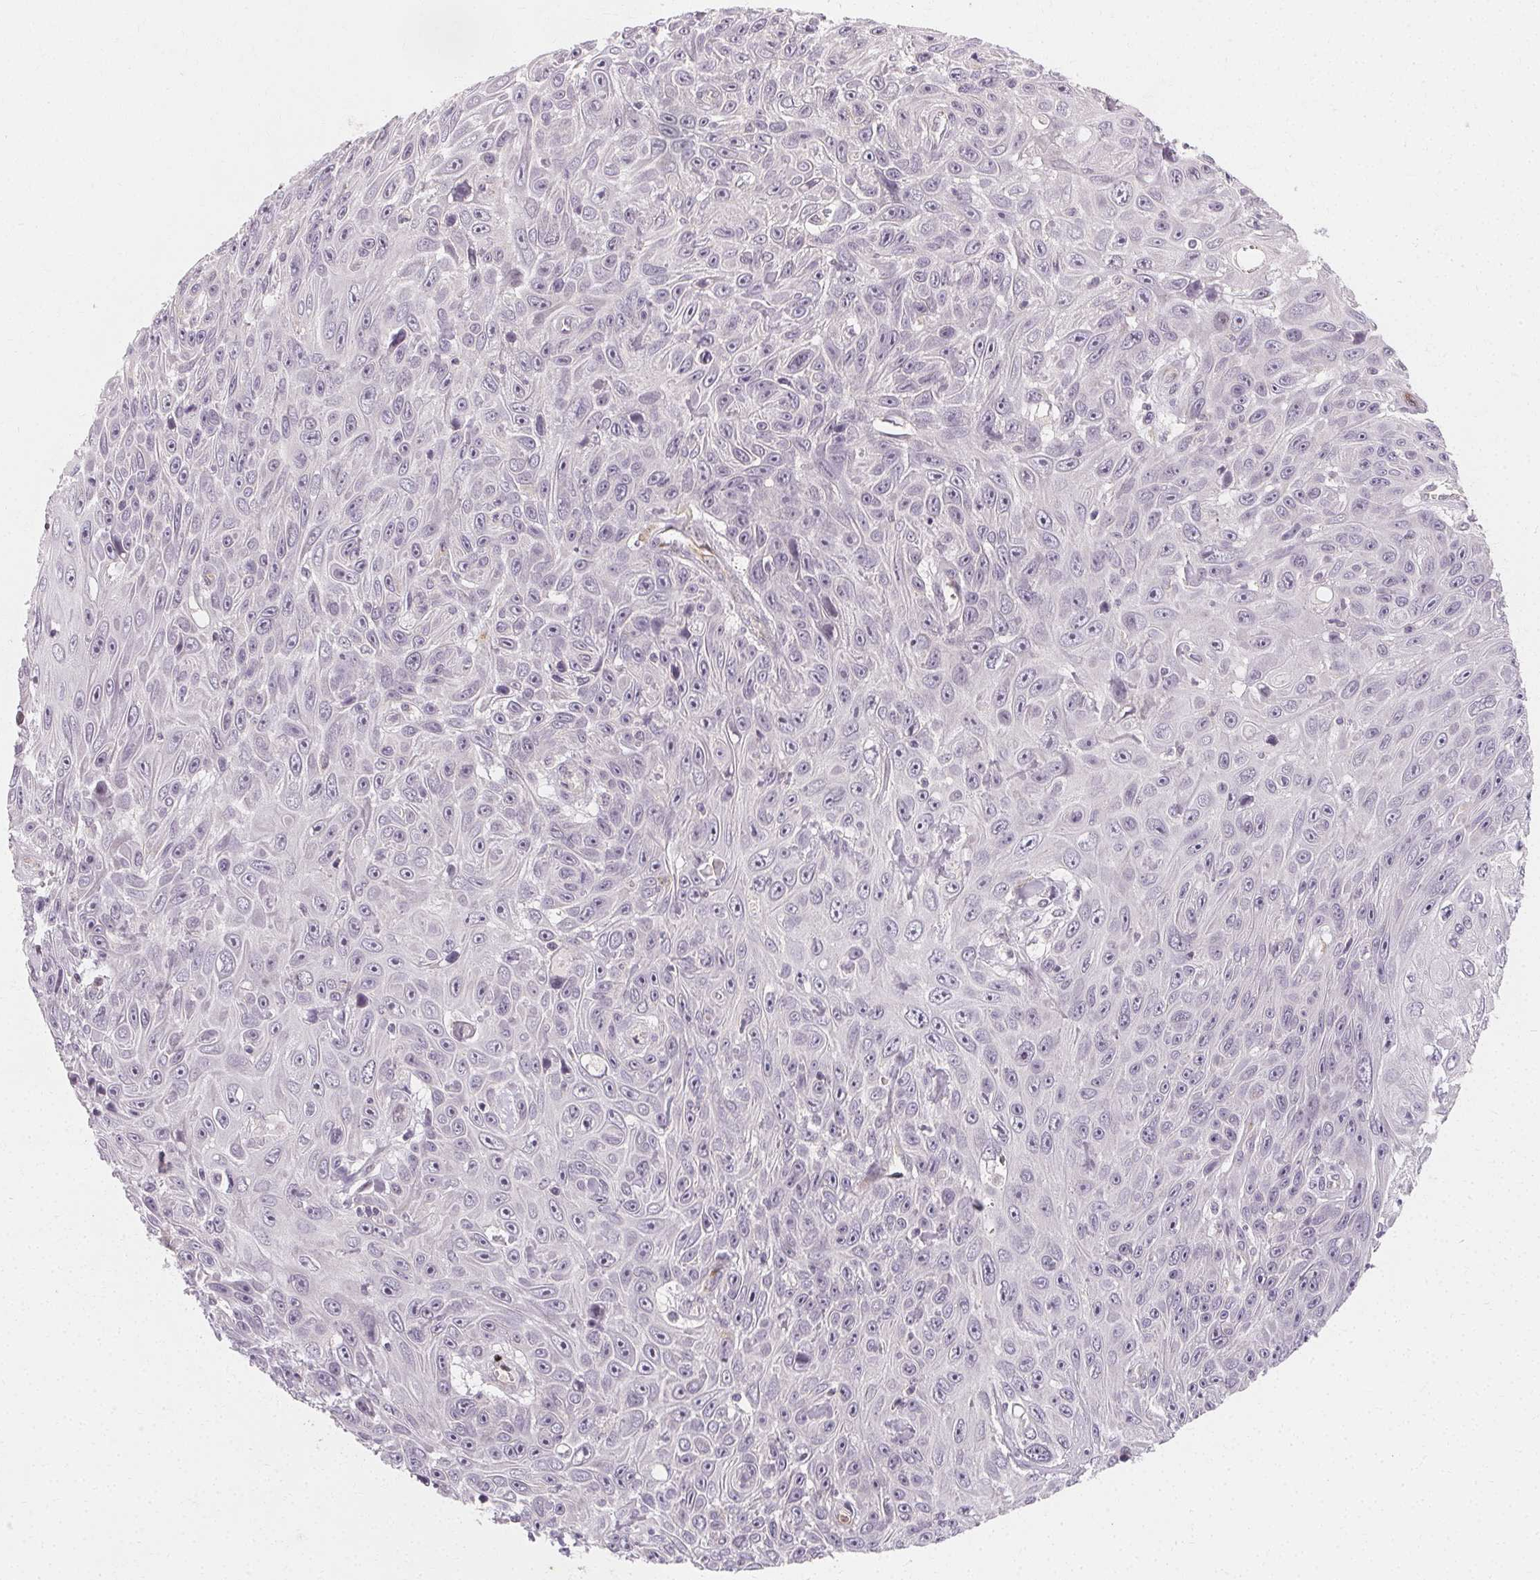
{"staining": {"intensity": "negative", "quantity": "none", "location": "none"}, "tissue": "skin cancer", "cell_type": "Tumor cells", "image_type": "cancer", "snomed": [{"axis": "morphology", "description": "Squamous cell carcinoma, NOS"}, {"axis": "topography", "description": "Skin"}], "caption": "The immunohistochemistry (IHC) micrograph has no significant expression in tumor cells of skin cancer (squamous cell carcinoma) tissue. (DAB (3,3'-diaminobenzidine) immunohistochemistry (IHC), high magnification).", "gene": "CLCNKB", "patient": {"sex": "male", "age": 82}}